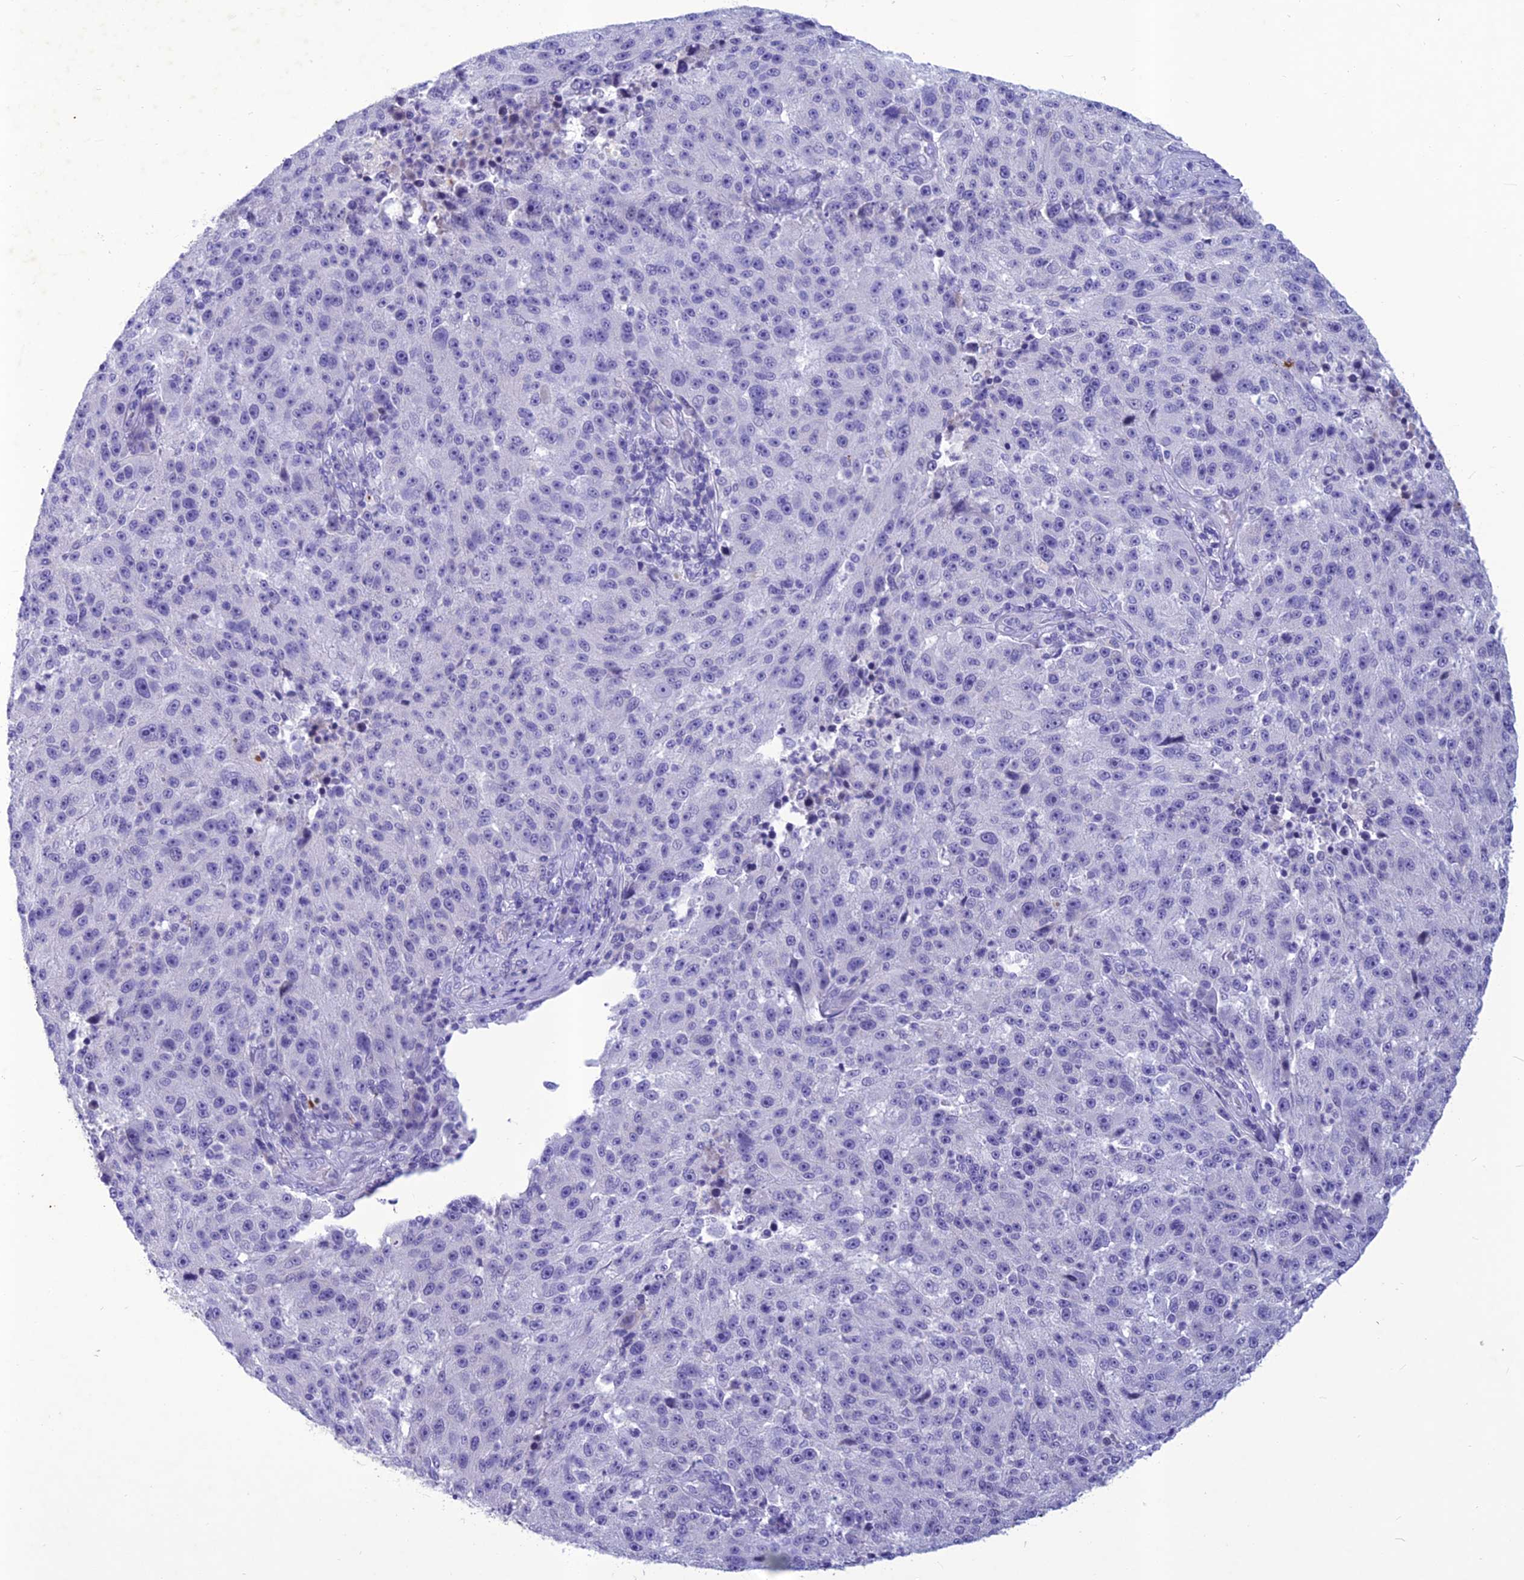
{"staining": {"intensity": "negative", "quantity": "none", "location": "none"}, "tissue": "melanoma", "cell_type": "Tumor cells", "image_type": "cancer", "snomed": [{"axis": "morphology", "description": "Malignant melanoma, NOS"}, {"axis": "topography", "description": "Skin"}], "caption": "DAB (3,3'-diaminobenzidine) immunohistochemical staining of malignant melanoma shows no significant expression in tumor cells.", "gene": "IFT172", "patient": {"sex": "male", "age": 53}}